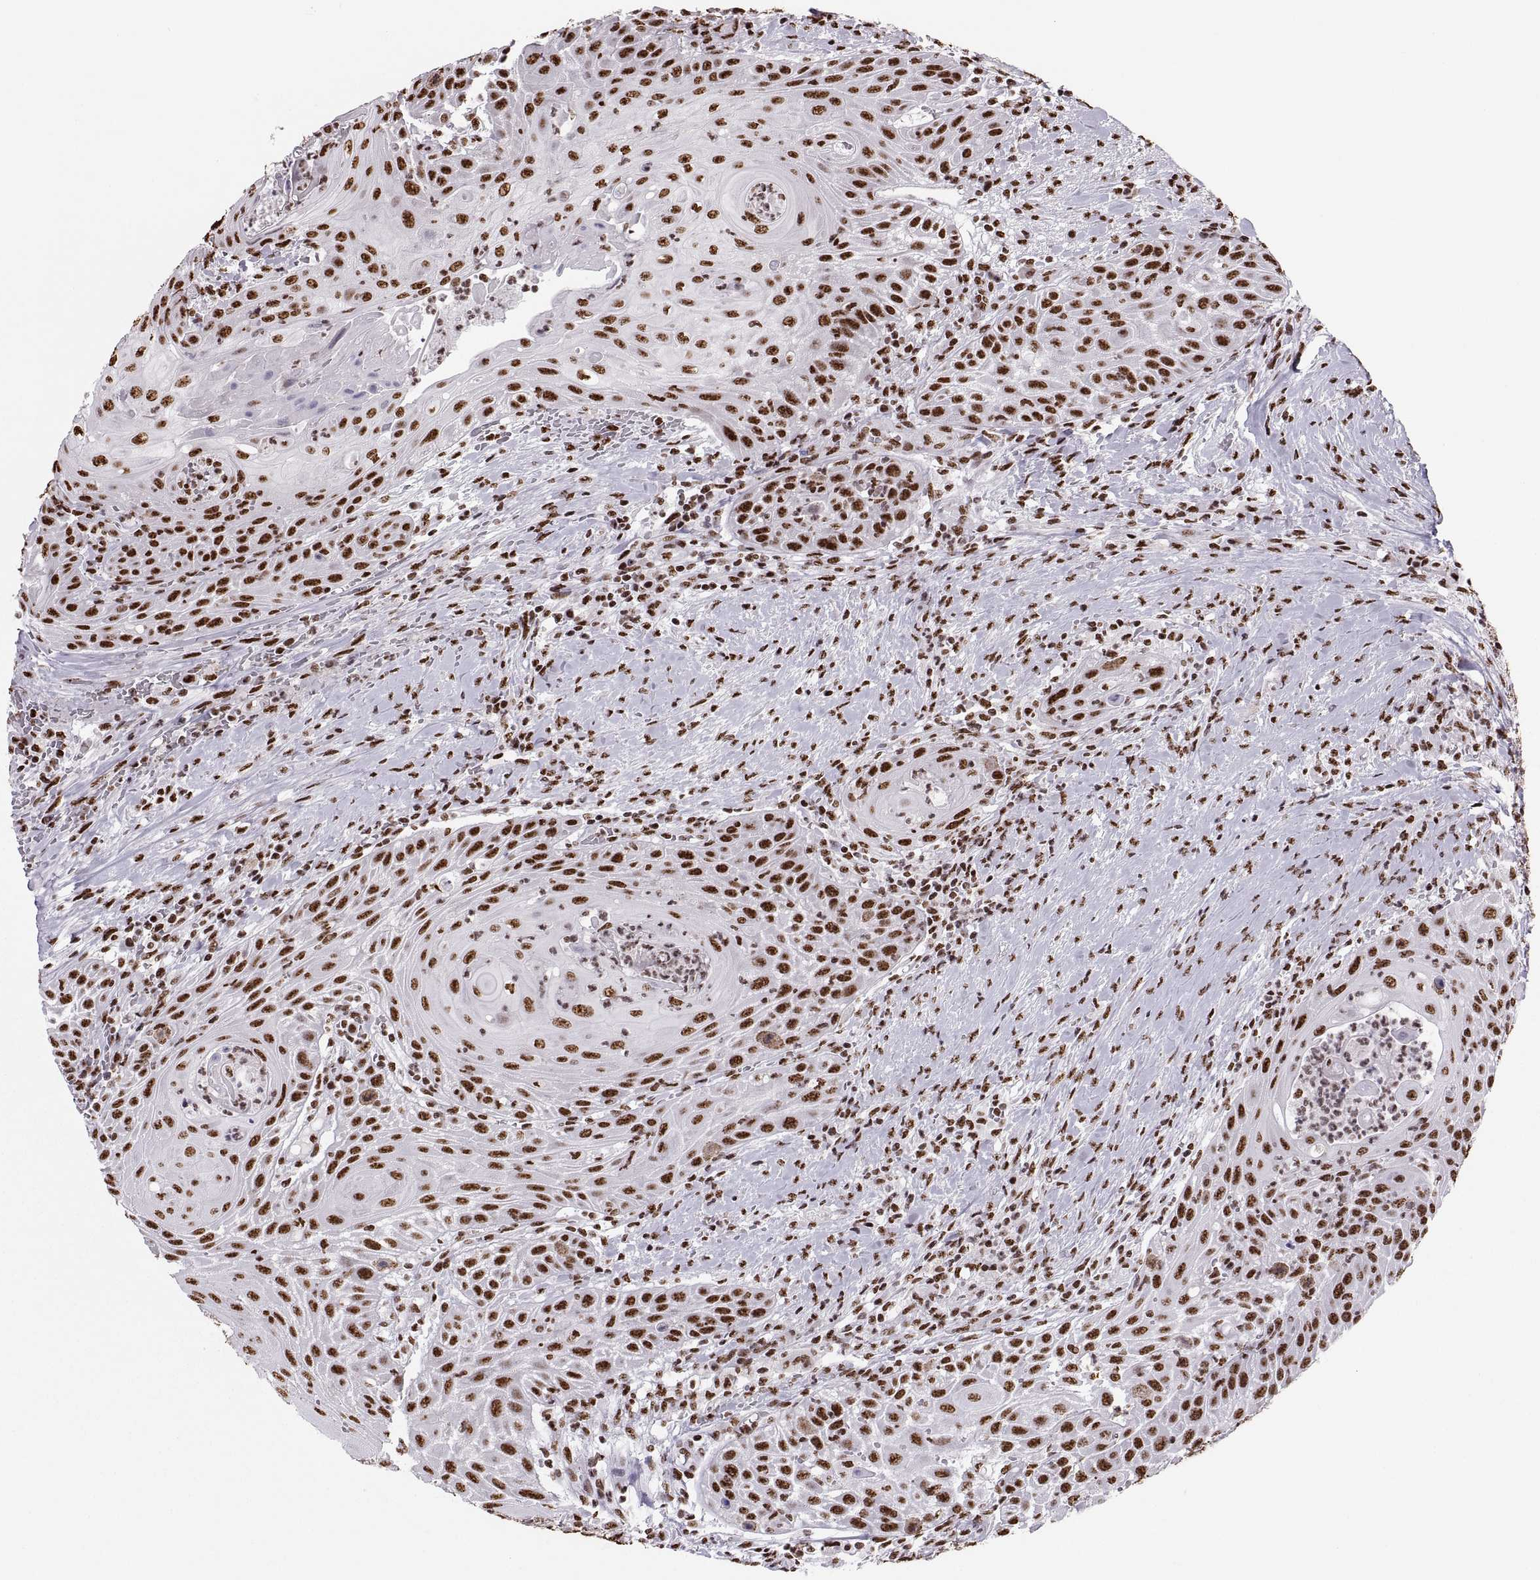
{"staining": {"intensity": "strong", "quantity": ">75%", "location": "nuclear"}, "tissue": "head and neck cancer", "cell_type": "Tumor cells", "image_type": "cancer", "snomed": [{"axis": "morphology", "description": "Squamous cell carcinoma, NOS"}, {"axis": "topography", "description": "Head-Neck"}], "caption": "Immunohistochemical staining of head and neck squamous cell carcinoma reveals high levels of strong nuclear staining in approximately >75% of tumor cells.", "gene": "SNAI1", "patient": {"sex": "male", "age": 69}}